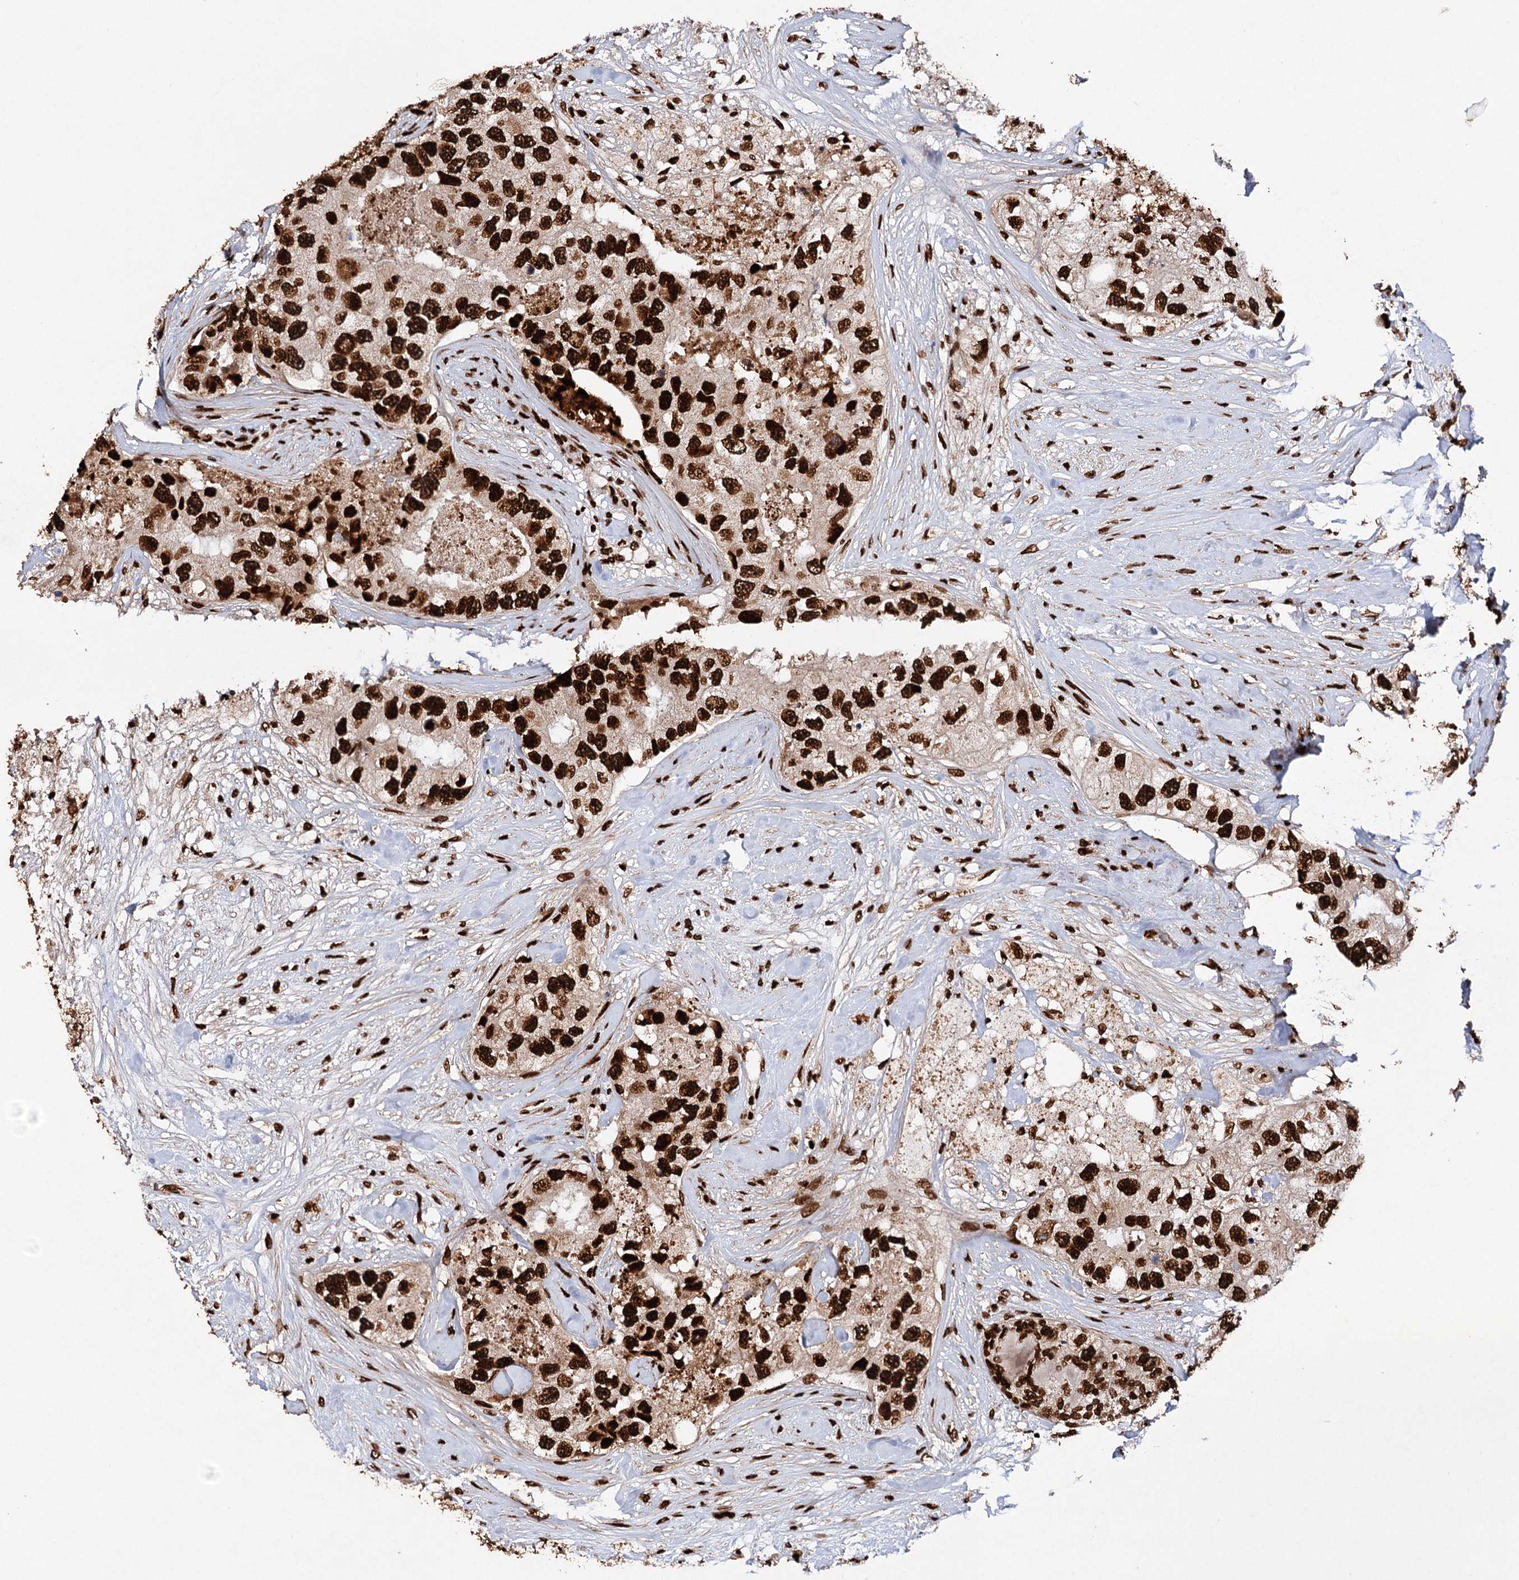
{"staining": {"intensity": "strong", "quantity": ">75%", "location": "nuclear"}, "tissue": "breast cancer", "cell_type": "Tumor cells", "image_type": "cancer", "snomed": [{"axis": "morphology", "description": "Duct carcinoma"}, {"axis": "topography", "description": "Breast"}], "caption": "Immunohistochemistry of invasive ductal carcinoma (breast) demonstrates high levels of strong nuclear expression in approximately >75% of tumor cells.", "gene": "MATR3", "patient": {"sex": "female", "age": 62}}